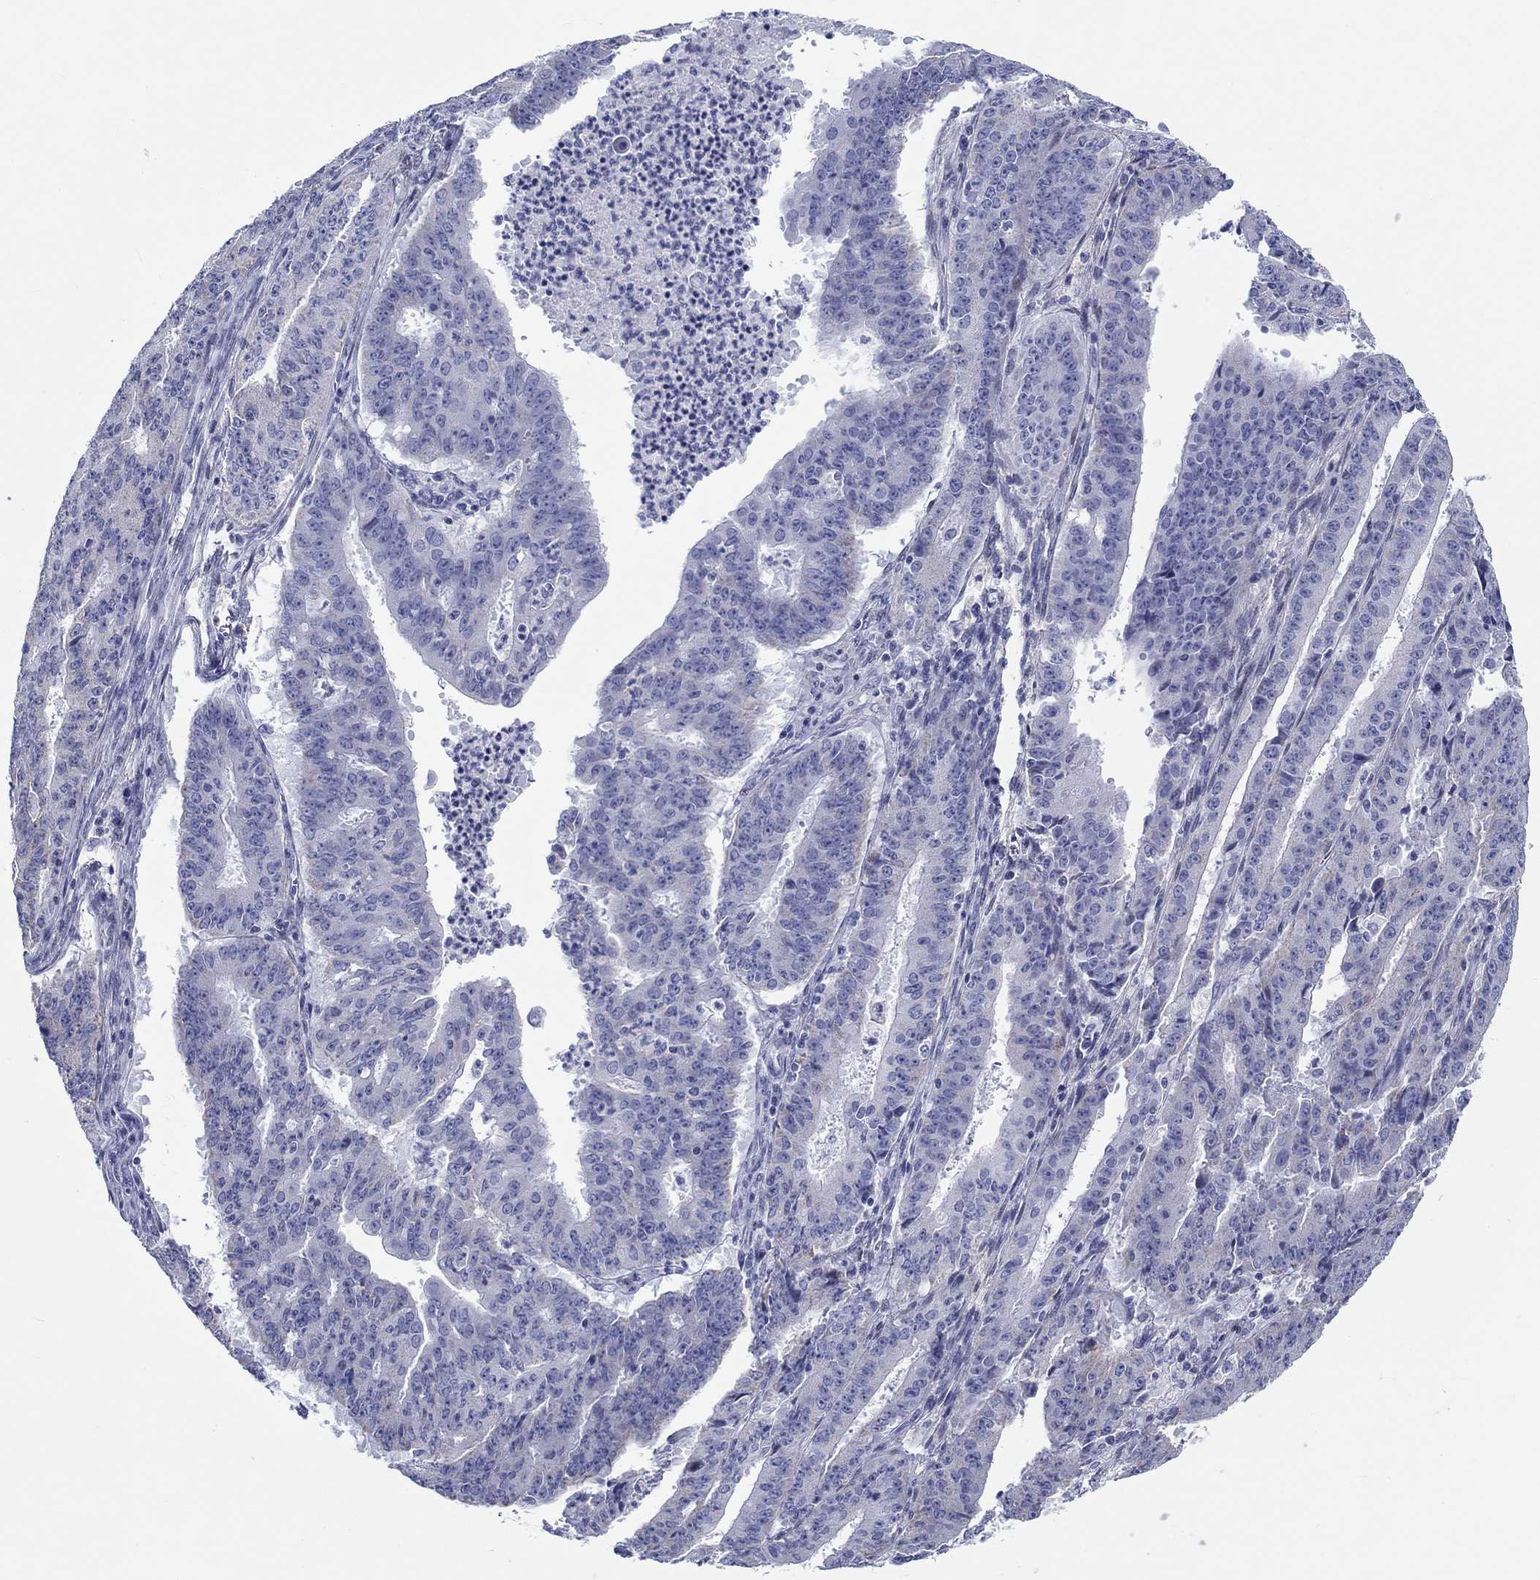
{"staining": {"intensity": "negative", "quantity": "none", "location": "none"}, "tissue": "ovarian cancer", "cell_type": "Tumor cells", "image_type": "cancer", "snomed": [{"axis": "morphology", "description": "Carcinoma, endometroid"}, {"axis": "topography", "description": "Ovary"}], "caption": "Tumor cells show no significant expression in ovarian endometroid carcinoma.", "gene": "H1-1", "patient": {"sex": "female", "age": 42}}